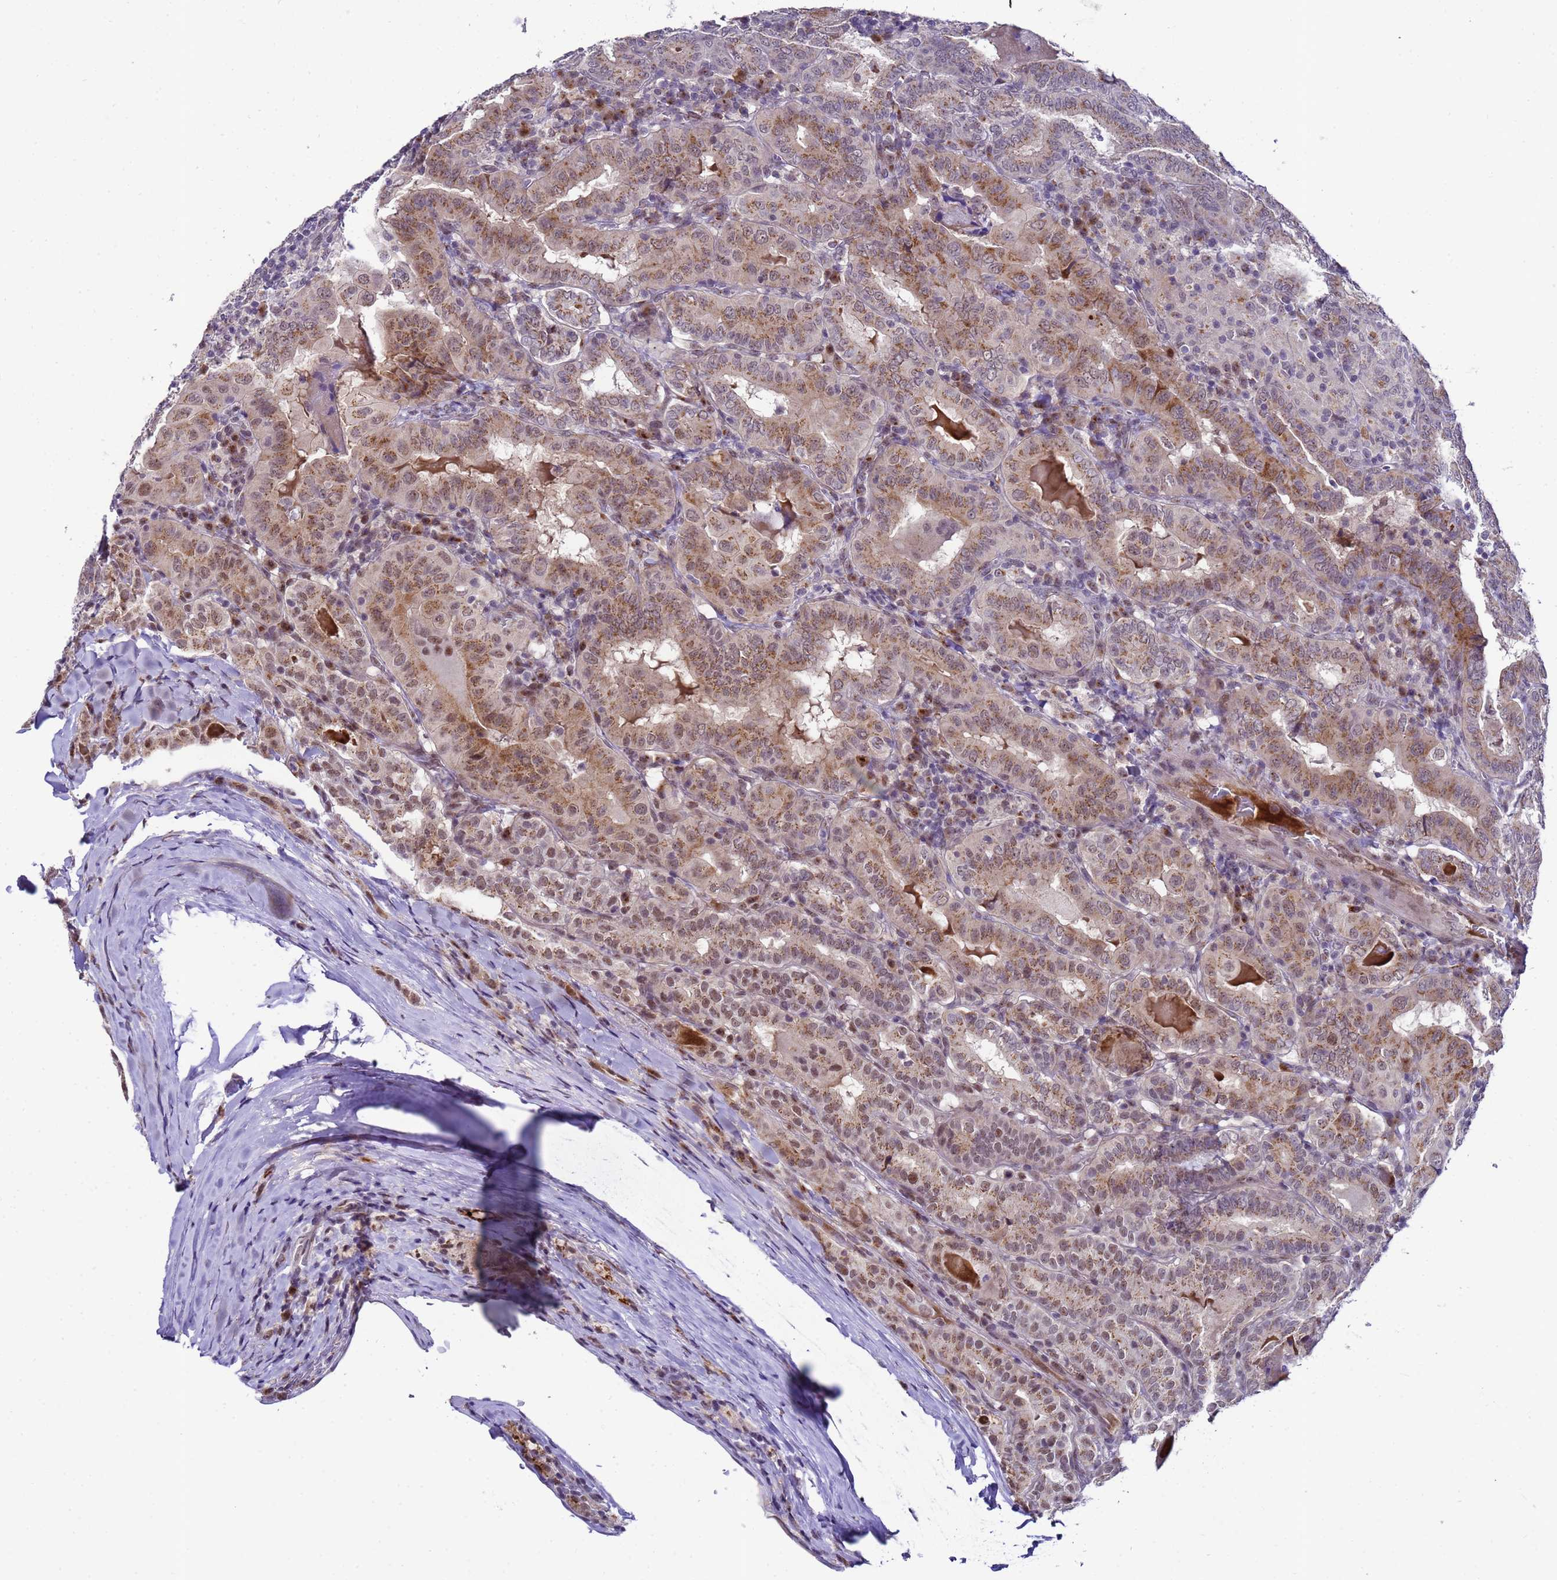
{"staining": {"intensity": "moderate", "quantity": ">75%", "location": "cytoplasmic/membranous,nuclear"}, "tissue": "thyroid cancer", "cell_type": "Tumor cells", "image_type": "cancer", "snomed": [{"axis": "morphology", "description": "Papillary adenocarcinoma, NOS"}, {"axis": "topography", "description": "Thyroid gland"}], "caption": "Immunohistochemical staining of thyroid cancer reveals moderate cytoplasmic/membranous and nuclear protein positivity in about >75% of tumor cells.", "gene": "C19orf47", "patient": {"sex": "female", "age": 72}}